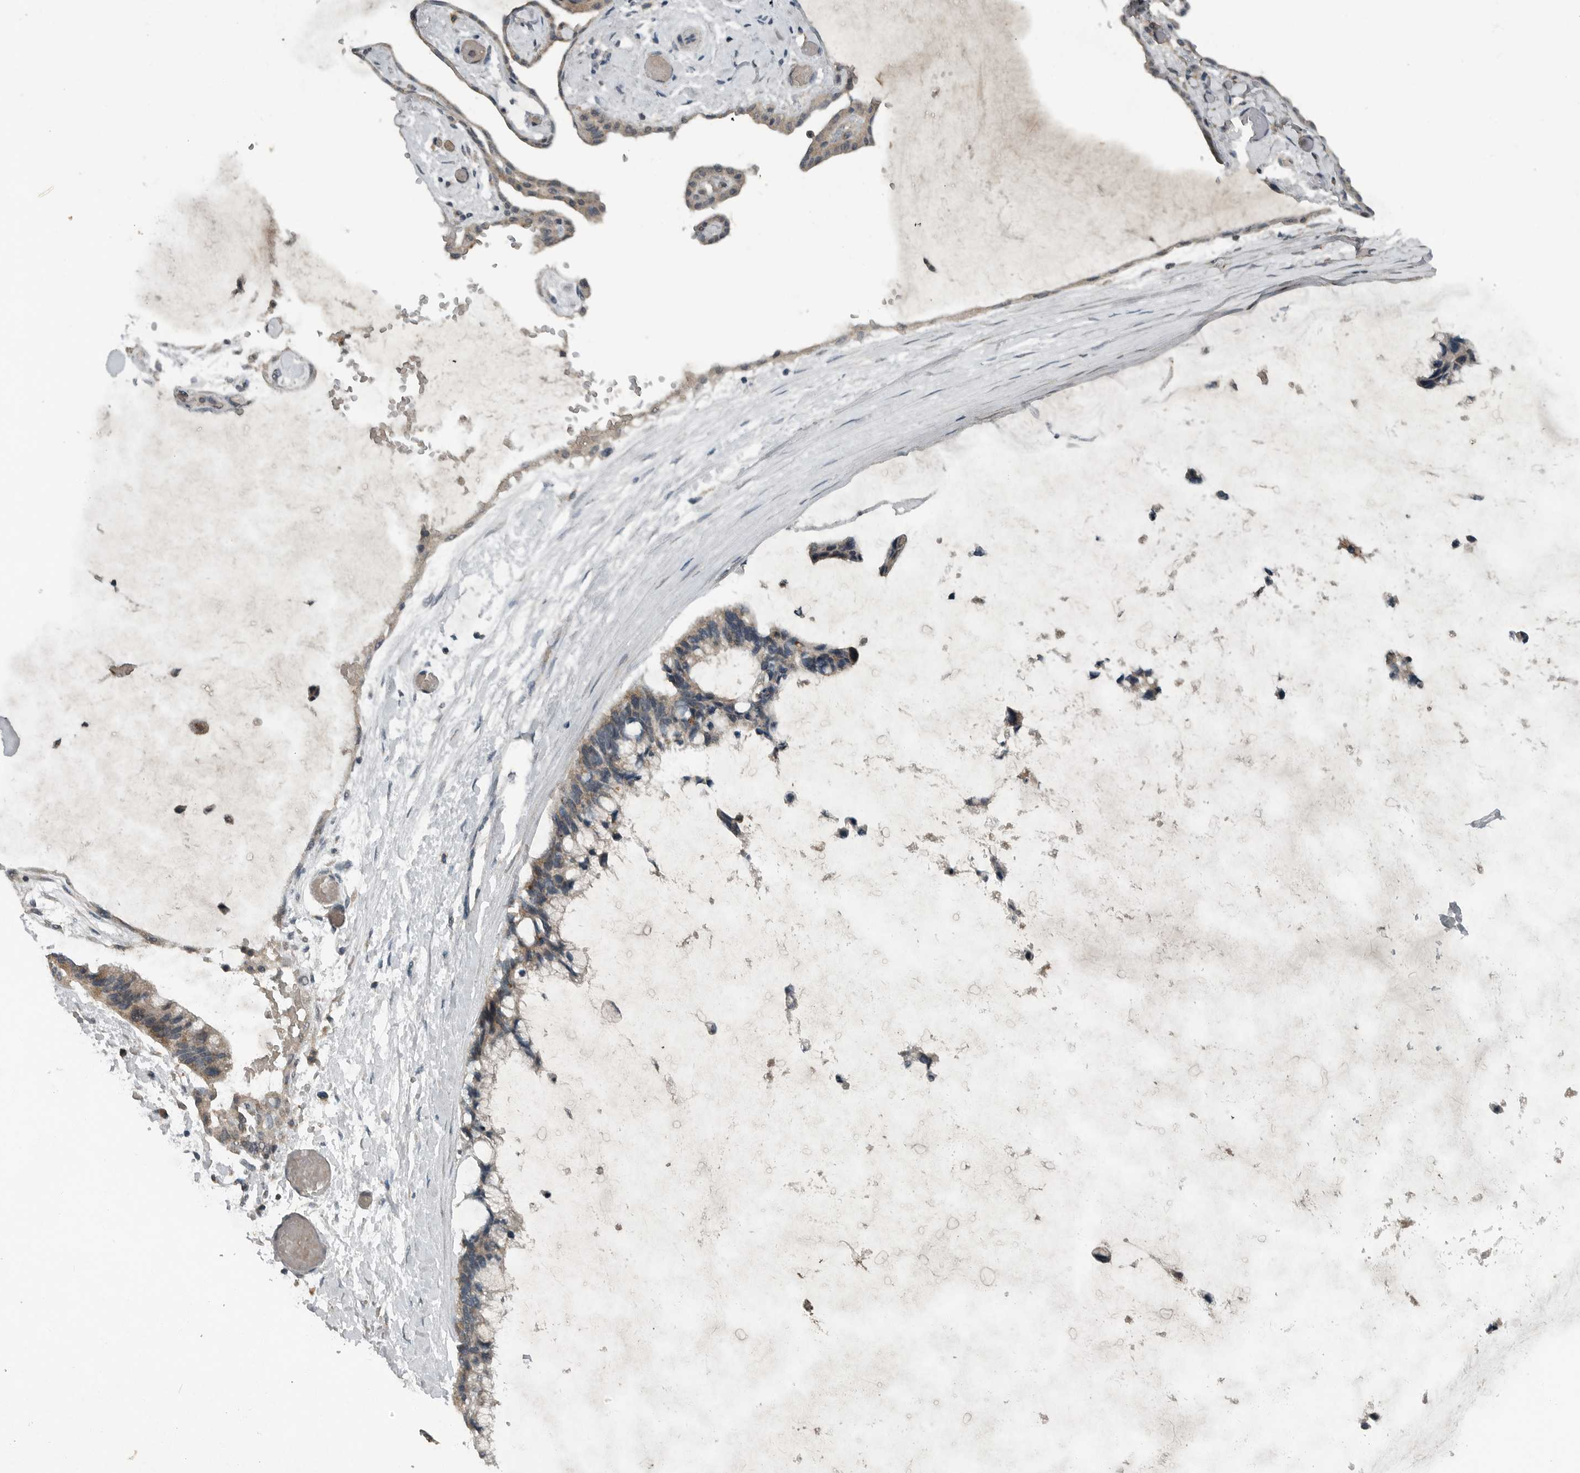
{"staining": {"intensity": "weak", "quantity": "25%-75%", "location": "cytoplasmic/membranous"}, "tissue": "ovarian cancer", "cell_type": "Tumor cells", "image_type": "cancer", "snomed": [{"axis": "morphology", "description": "Cystadenocarcinoma, mucinous, NOS"}, {"axis": "topography", "description": "Ovary"}], "caption": "Immunohistochemical staining of human ovarian cancer reveals low levels of weak cytoplasmic/membranous protein expression in about 25%-75% of tumor cells.", "gene": "IL6ST", "patient": {"sex": "female", "age": 39}}